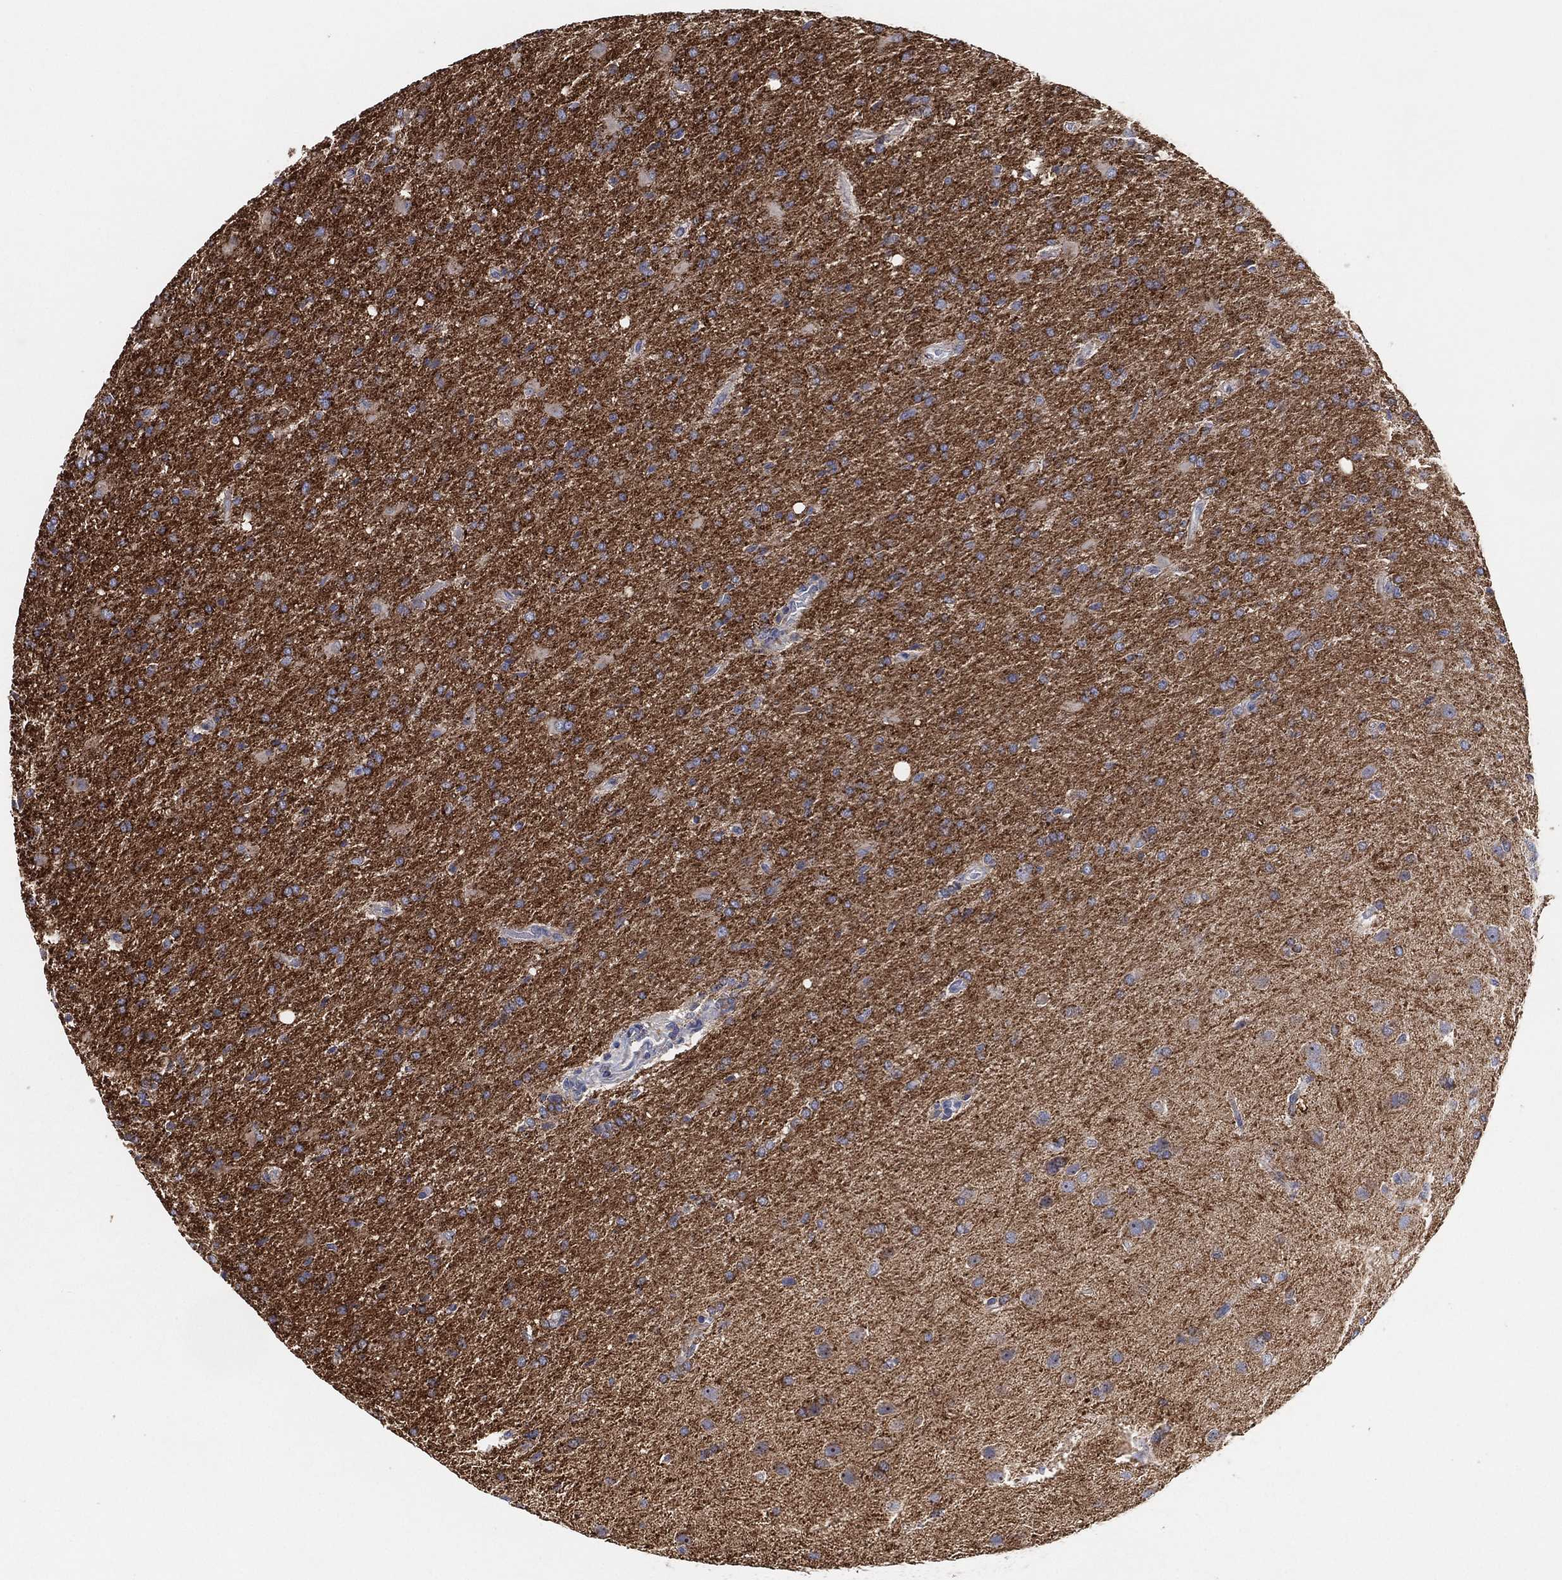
{"staining": {"intensity": "strong", "quantity": "25%-75%", "location": "cytoplasmic/membranous"}, "tissue": "glioma", "cell_type": "Tumor cells", "image_type": "cancer", "snomed": [{"axis": "morphology", "description": "Glioma, malignant, High grade"}, {"axis": "topography", "description": "Brain"}], "caption": "High-grade glioma (malignant) stained for a protein (brown) shows strong cytoplasmic/membranous positive staining in about 25%-75% of tumor cells.", "gene": "GCAT", "patient": {"sex": "male", "age": 68}}